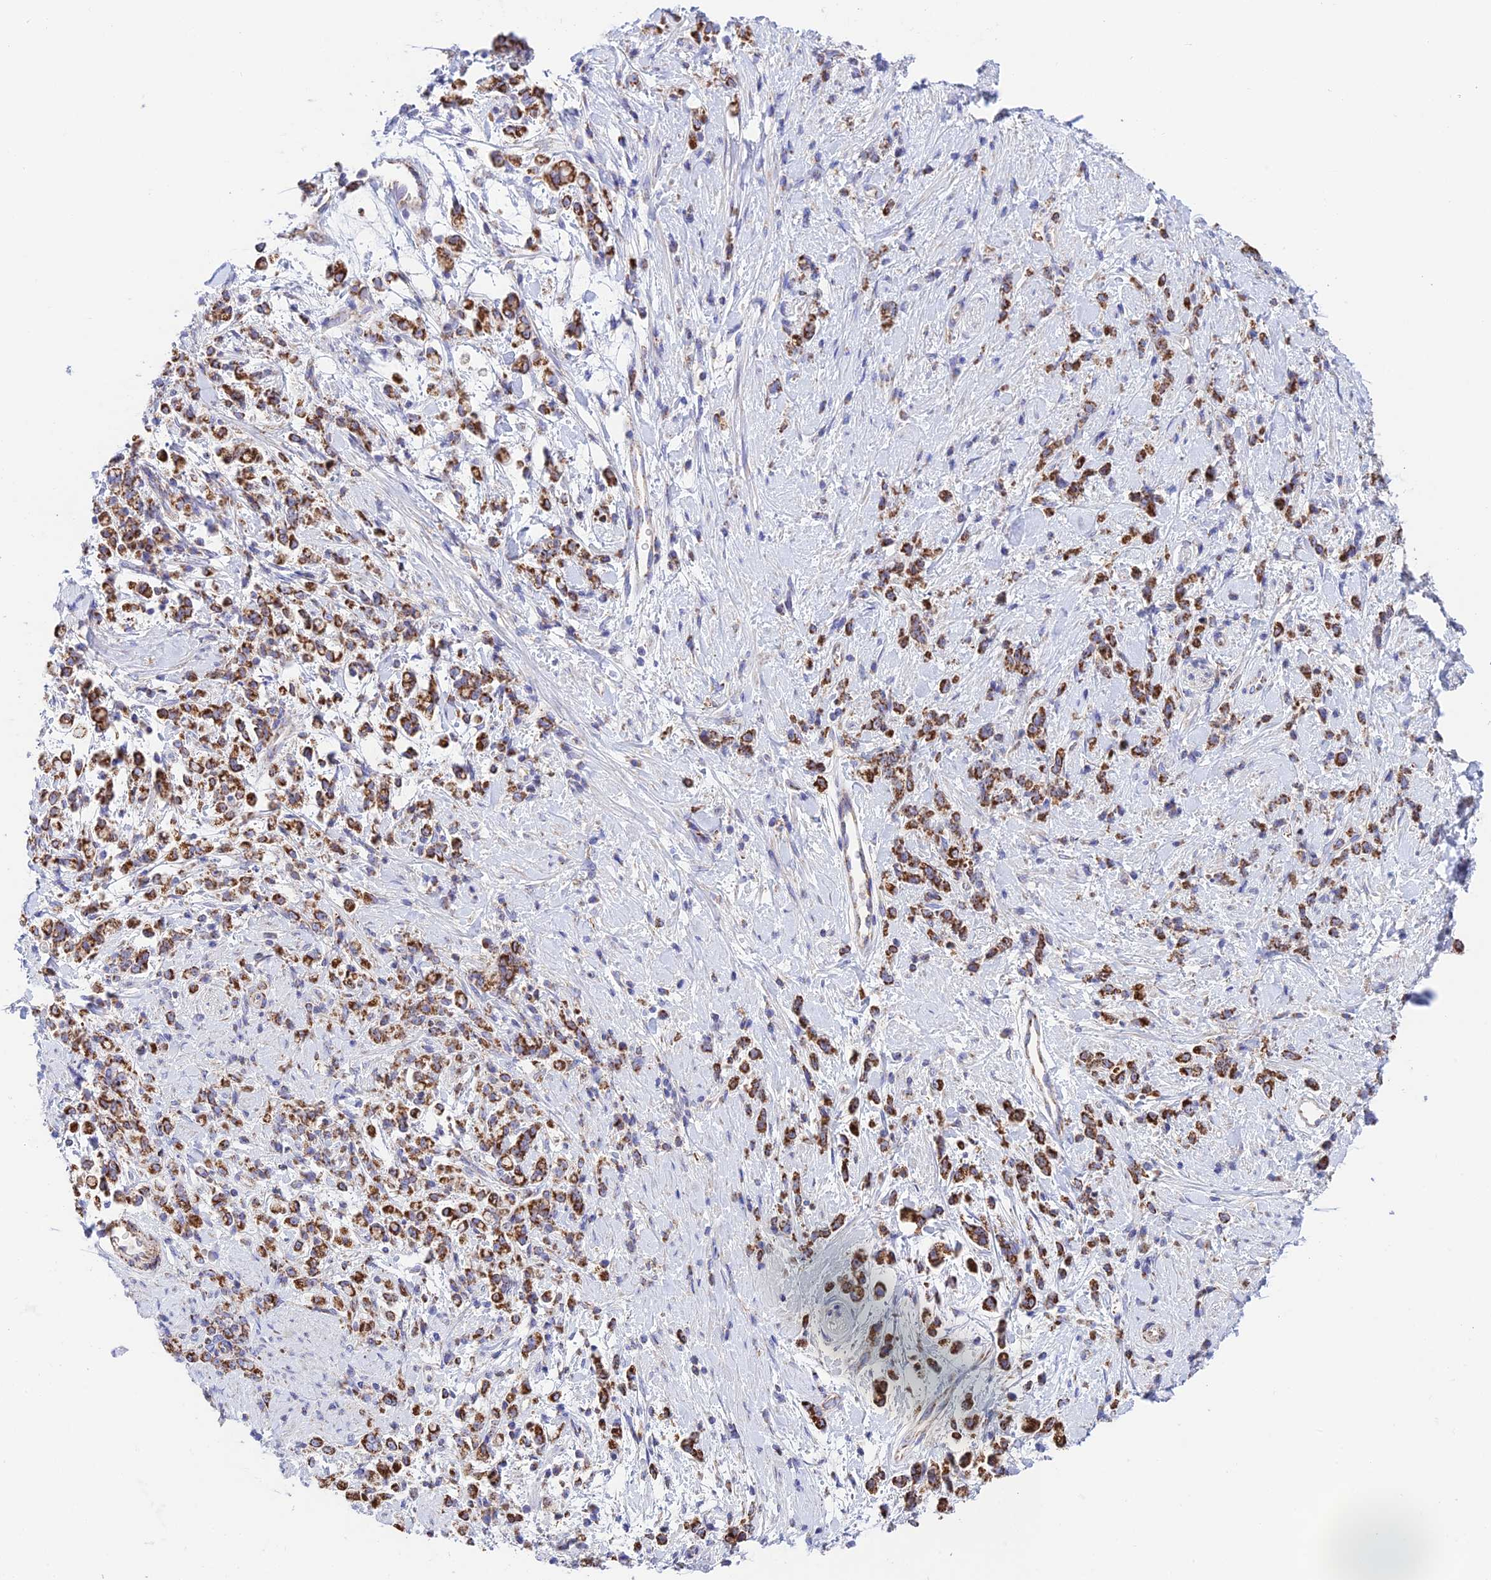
{"staining": {"intensity": "strong", "quantity": ">75%", "location": "cytoplasmic/membranous"}, "tissue": "stomach cancer", "cell_type": "Tumor cells", "image_type": "cancer", "snomed": [{"axis": "morphology", "description": "Adenocarcinoma, NOS"}, {"axis": "topography", "description": "Stomach"}], "caption": "Human adenocarcinoma (stomach) stained with a brown dye displays strong cytoplasmic/membranous positive staining in approximately >75% of tumor cells.", "gene": "HSDL2", "patient": {"sex": "female", "age": 60}}